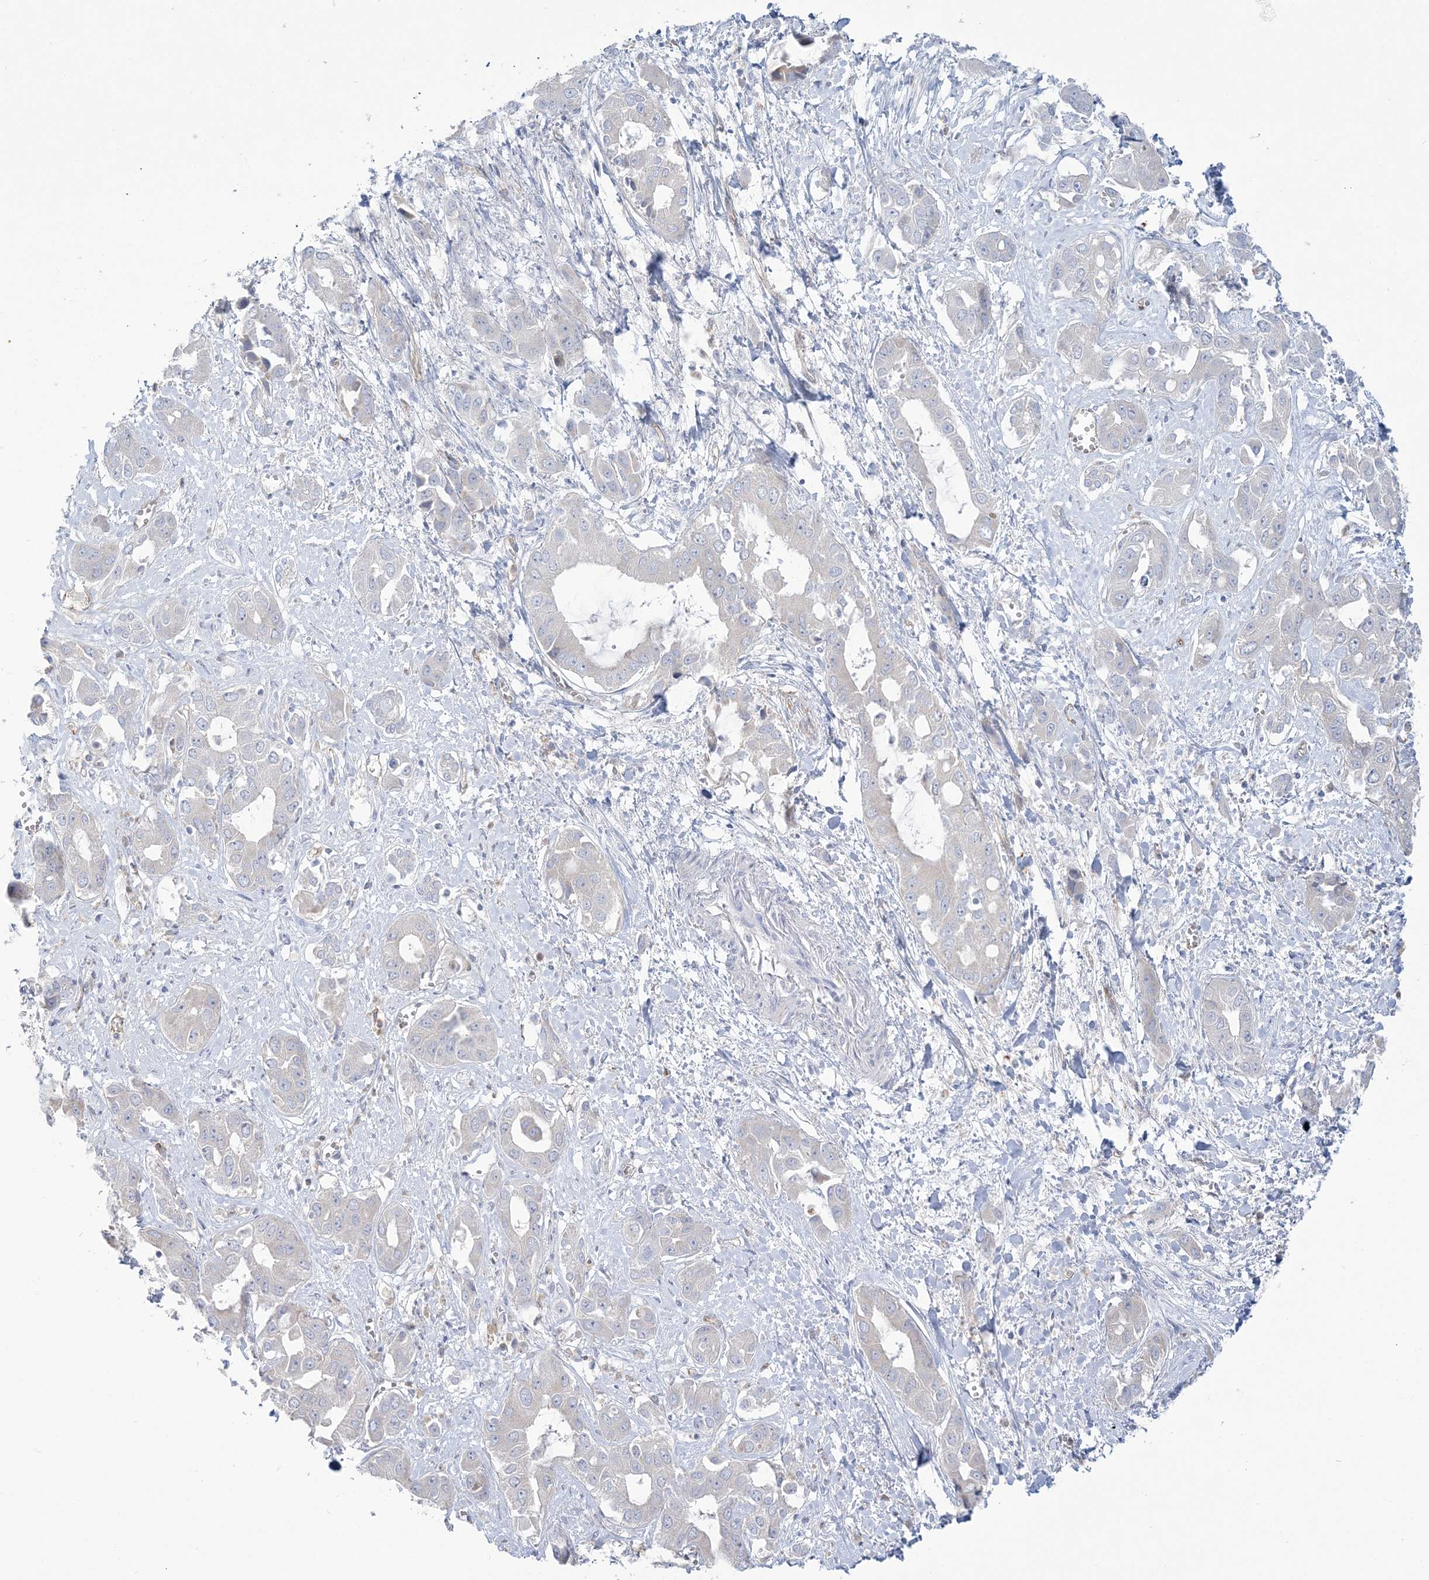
{"staining": {"intensity": "negative", "quantity": "none", "location": "none"}, "tissue": "liver cancer", "cell_type": "Tumor cells", "image_type": "cancer", "snomed": [{"axis": "morphology", "description": "Cholangiocarcinoma"}, {"axis": "topography", "description": "Liver"}], "caption": "Cholangiocarcinoma (liver) was stained to show a protein in brown. There is no significant staining in tumor cells. (IHC, brightfield microscopy, high magnification).", "gene": "FARSB", "patient": {"sex": "female", "age": 52}}